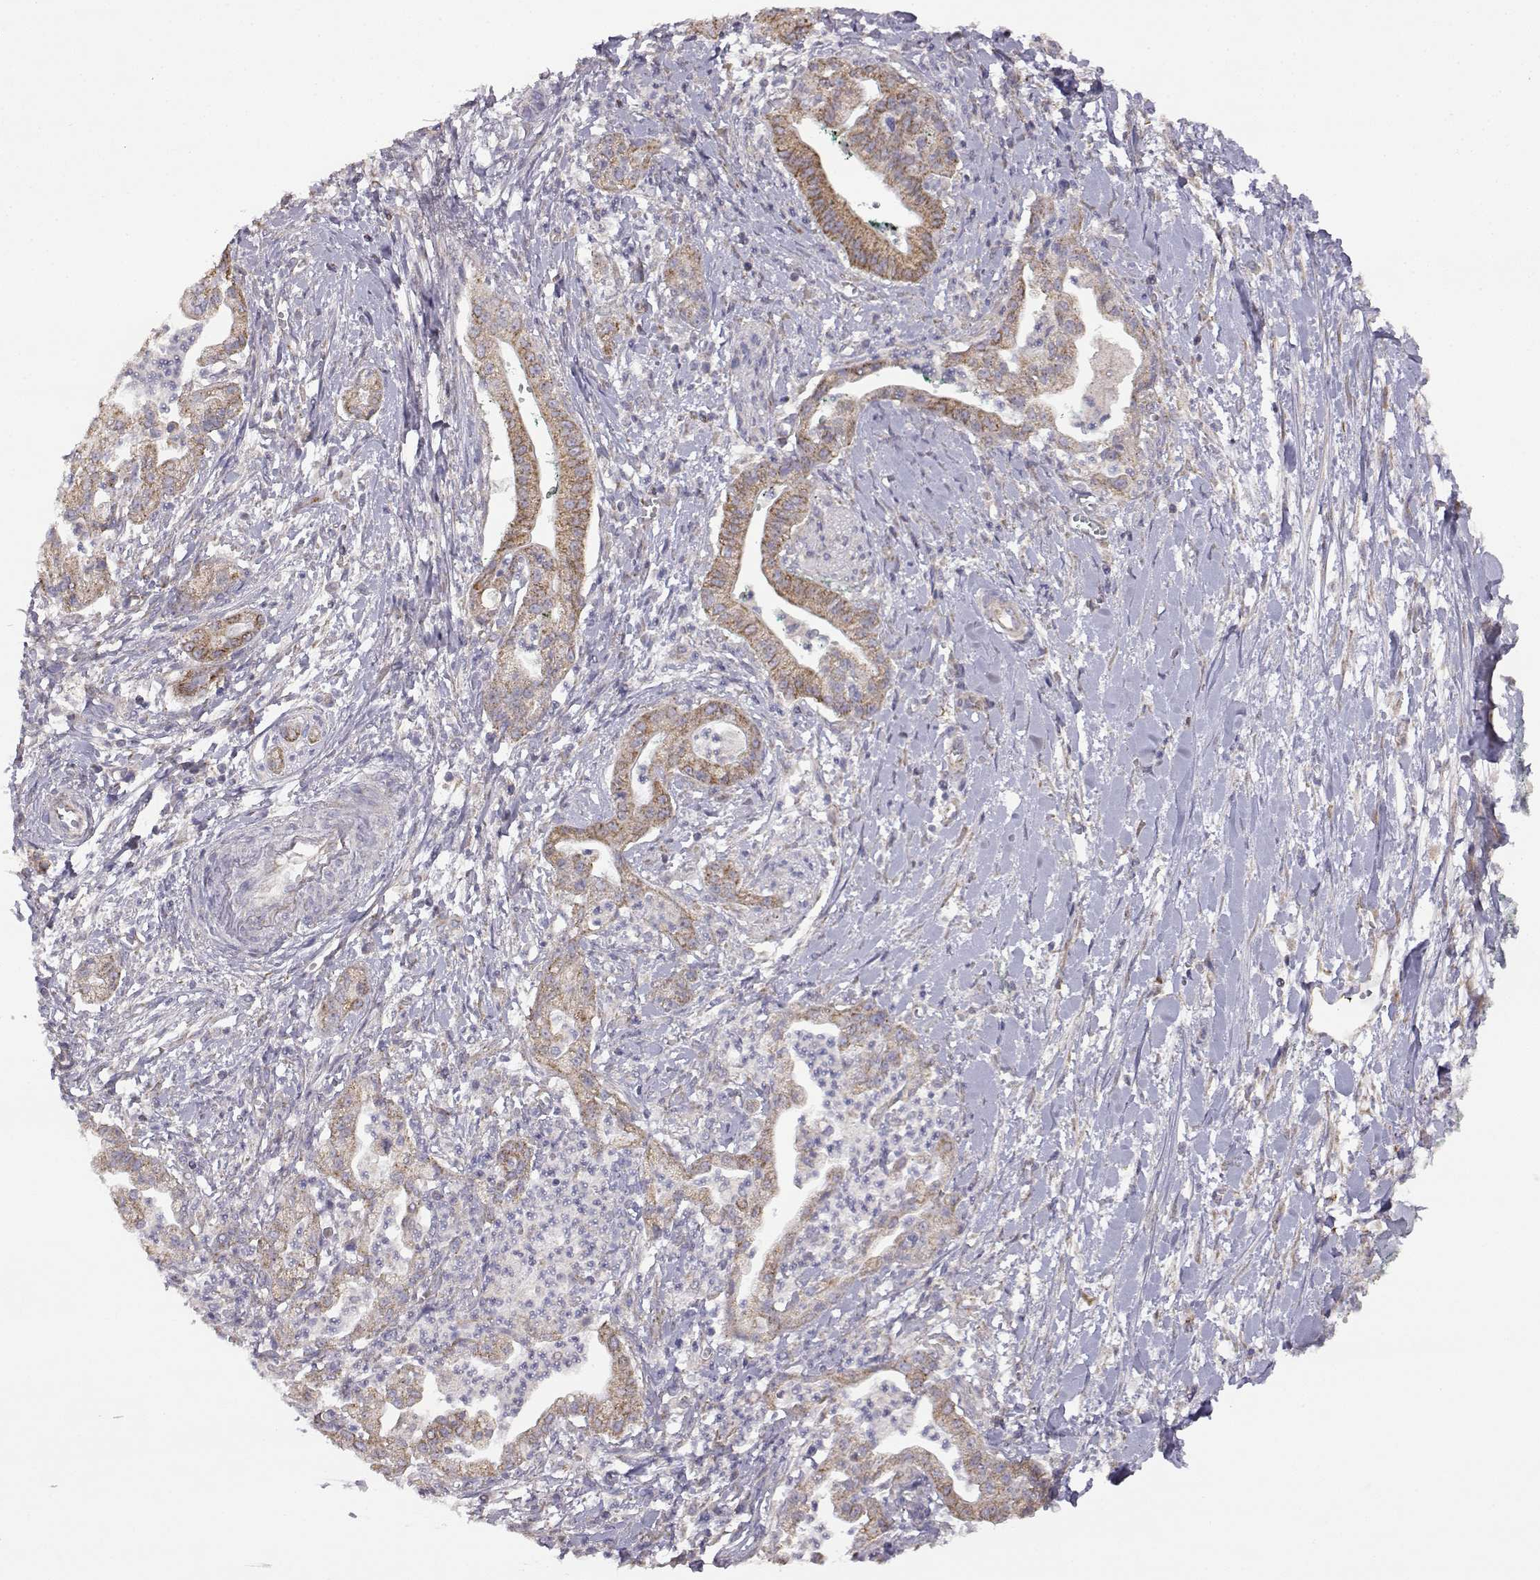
{"staining": {"intensity": "moderate", "quantity": "25%-75%", "location": "cytoplasmic/membranous"}, "tissue": "pancreatic cancer", "cell_type": "Tumor cells", "image_type": "cancer", "snomed": [{"axis": "morphology", "description": "Normal tissue, NOS"}, {"axis": "morphology", "description": "Adenocarcinoma, NOS"}, {"axis": "topography", "description": "Lymph node"}, {"axis": "topography", "description": "Pancreas"}], "caption": "This is an image of immunohistochemistry (IHC) staining of pancreatic cancer (adenocarcinoma), which shows moderate staining in the cytoplasmic/membranous of tumor cells.", "gene": "DDC", "patient": {"sex": "female", "age": 58}}